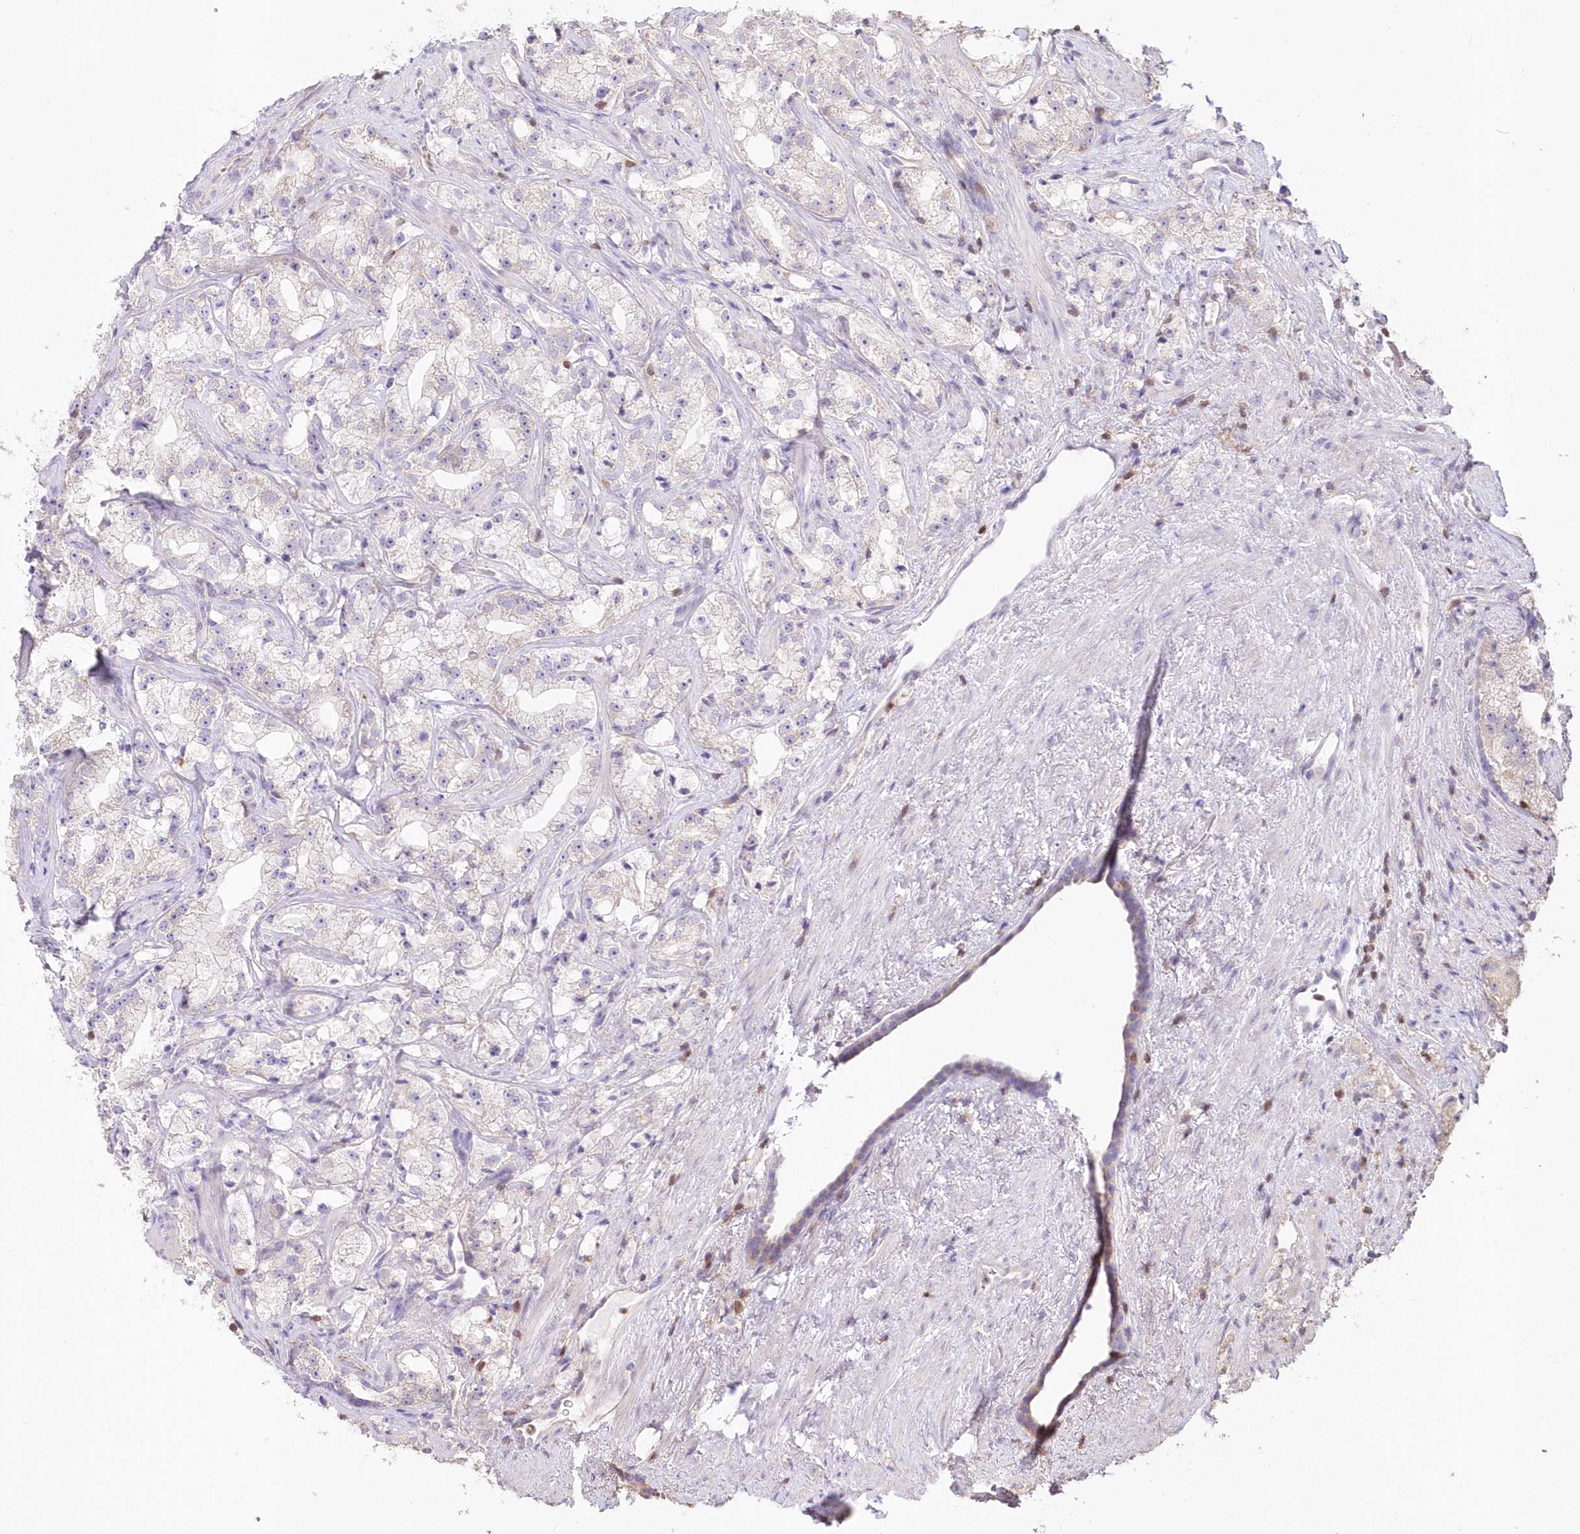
{"staining": {"intensity": "negative", "quantity": "none", "location": "none"}, "tissue": "prostate cancer", "cell_type": "Tumor cells", "image_type": "cancer", "snomed": [{"axis": "morphology", "description": "Adenocarcinoma, High grade"}, {"axis": "topography", "description": "Prostate"}], "caption": "Immunohistochemistry (IHC) histopathology image of human prostate cancer stained for a protein (brown), which demonstrates no staining in tumor cells.", "gene": "STK17B", "patient": {"sex": "male", "age": 64}}